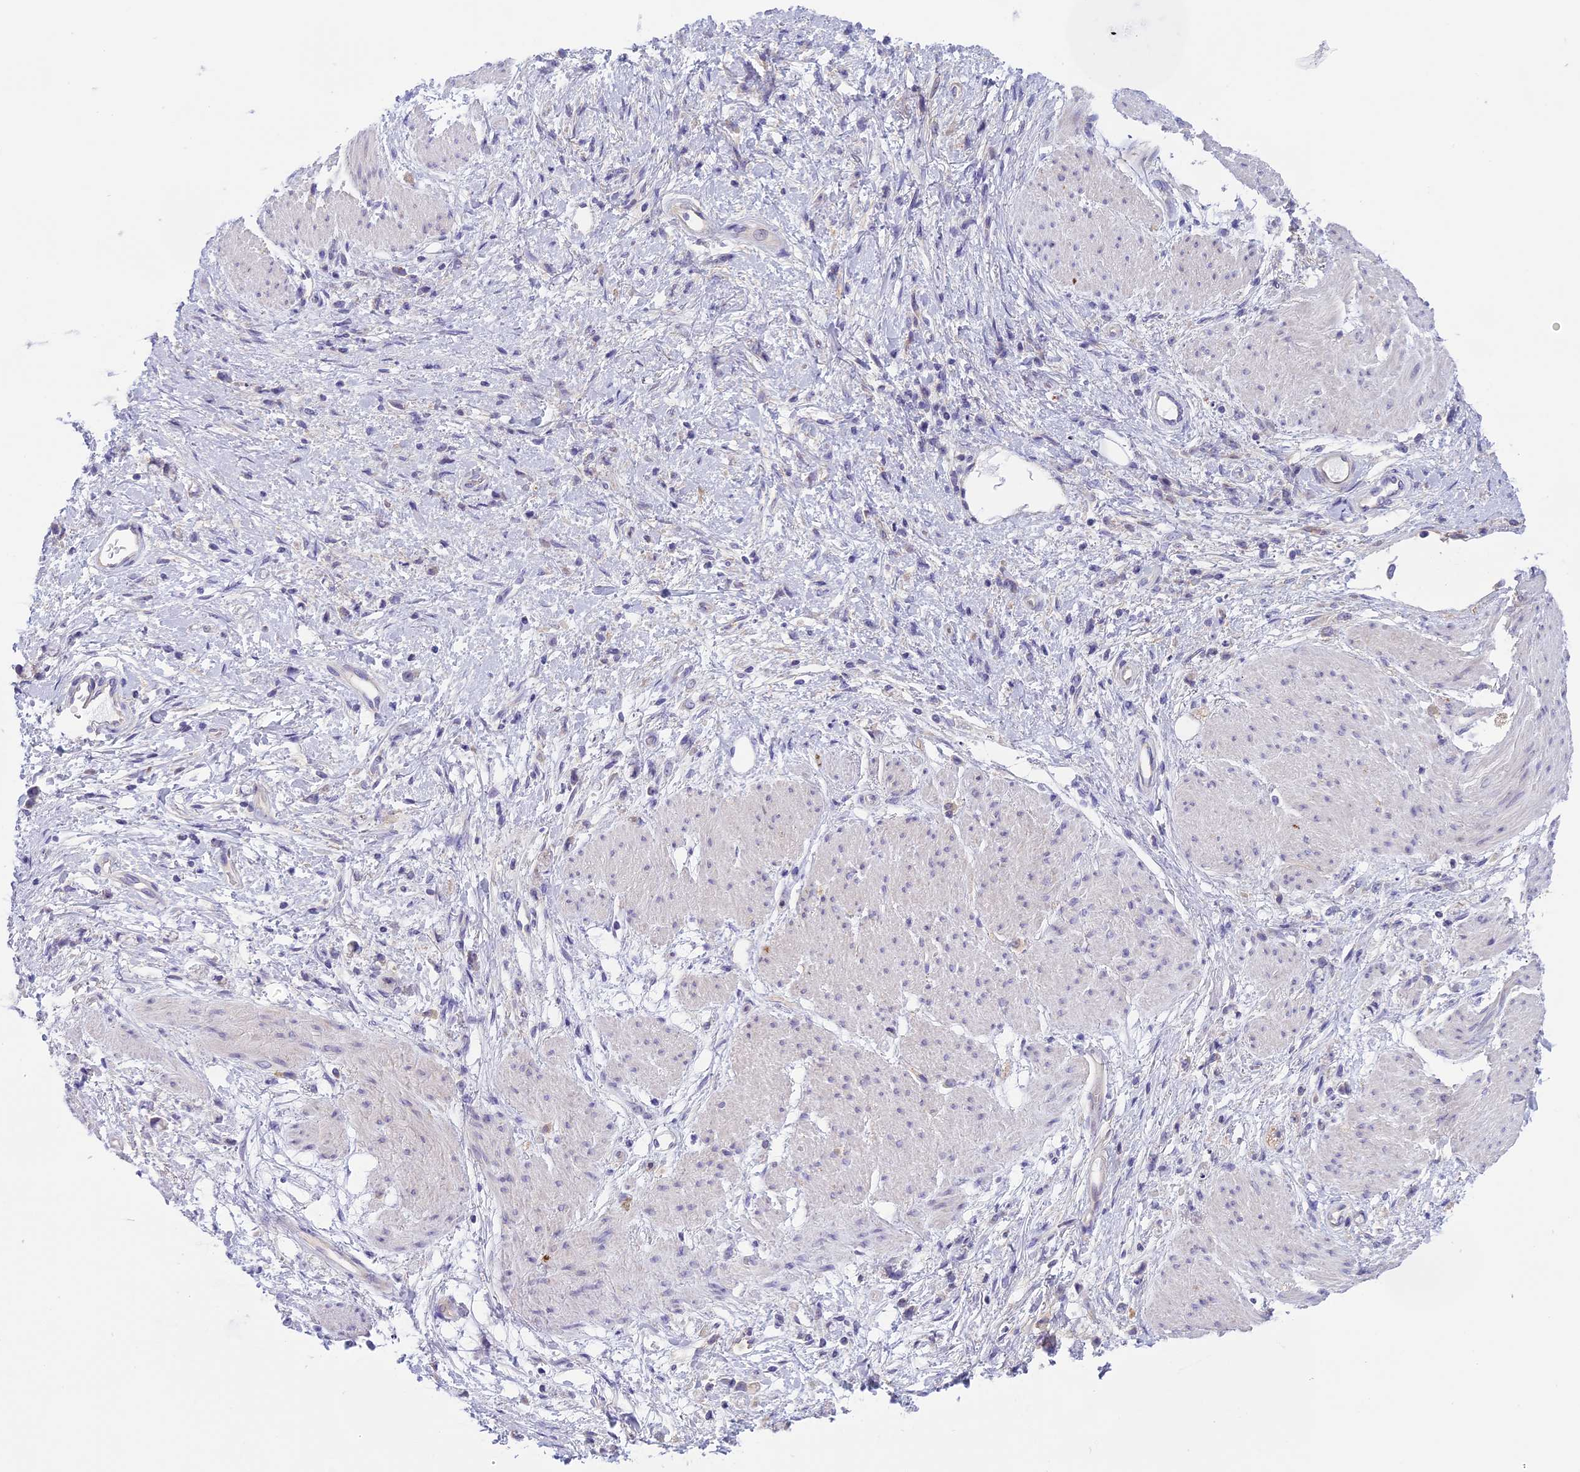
{"staining": {"intensity": "negative", "quantity": "none", "location": "none"}, "tissue": "stomach cancer", "cell_type": "Tumor cells", "image_type": "cancer", "snomed": [{"axis": "morphology", "description": "Adenocarcinoma, NOS"}, {"axis": "topography", "description": "Stomach"}], "caption": "This is a photomicrograph of immunohistochemistry staining of stomach cancer (adenocarcinoma), which shows no staining in tumor cells. (DAB immunohistochemistry (IHC) visualized using brightfield microscopy, high magnification).", "gene": "ARHGEF37", "patient": {"sex": "female", "age": 60}}